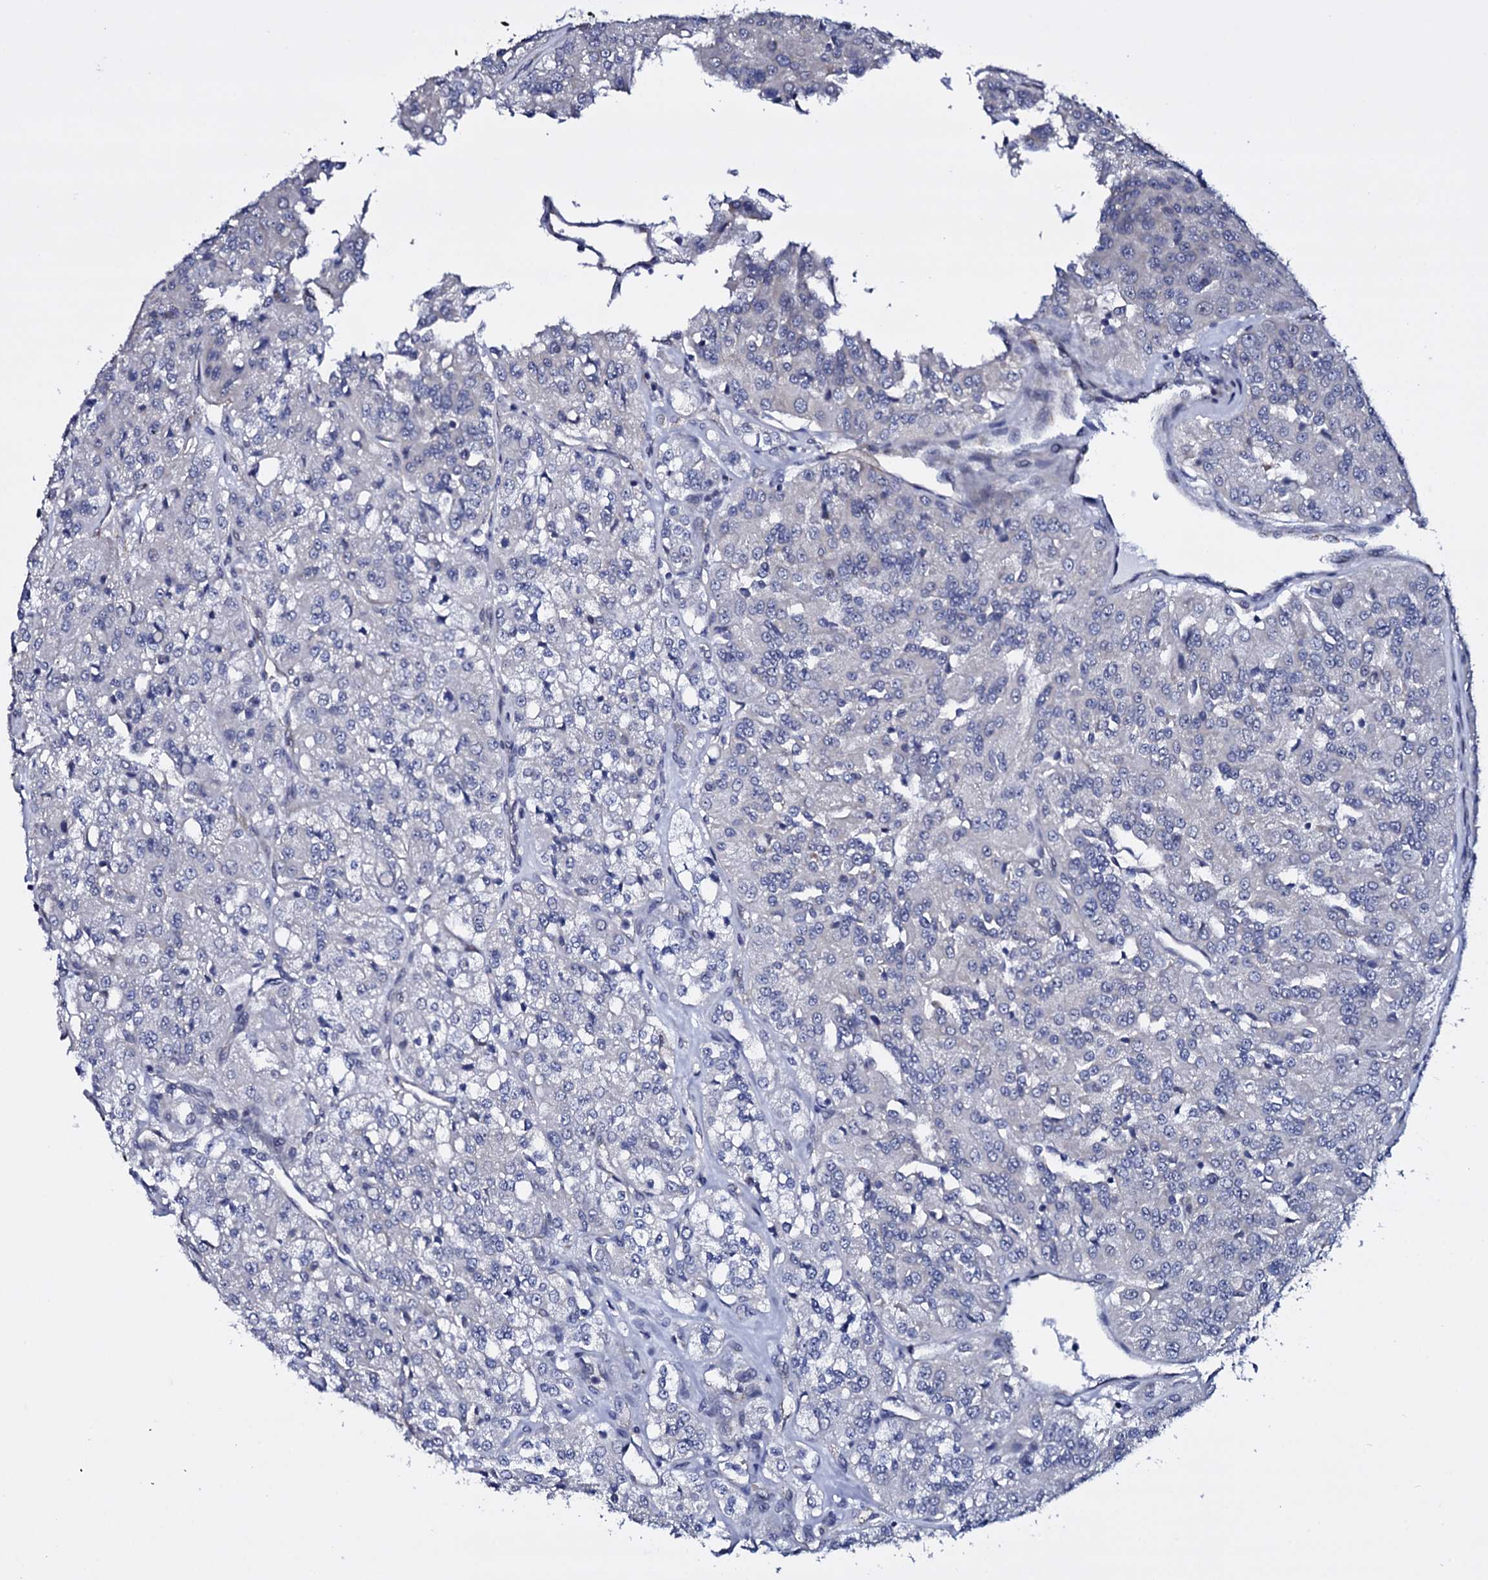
{"staining": {"intensity": "negative", "quantity": "none", "location": "none"}, "tissue": "renal cancer", "cell_type": "Tumor cells", "image_type": "cancer", "snomed": [{"axis": "morphology", "description": "Adenocarcinoma, NOS"}, {"axis": "topography", "description": "Kidney"}], "caption": "Tumor cells are negative for brown protein staining in renal adenocarcinoma. (Stains: DAB (3,3'-diaminobenzidine) immunohistochemistry with hematoxylin counter stain, Microscopy: brightfield microscopy at high magnification).", "gene": "GAREM1", "patient": {"sex": "female", "age": 63}}